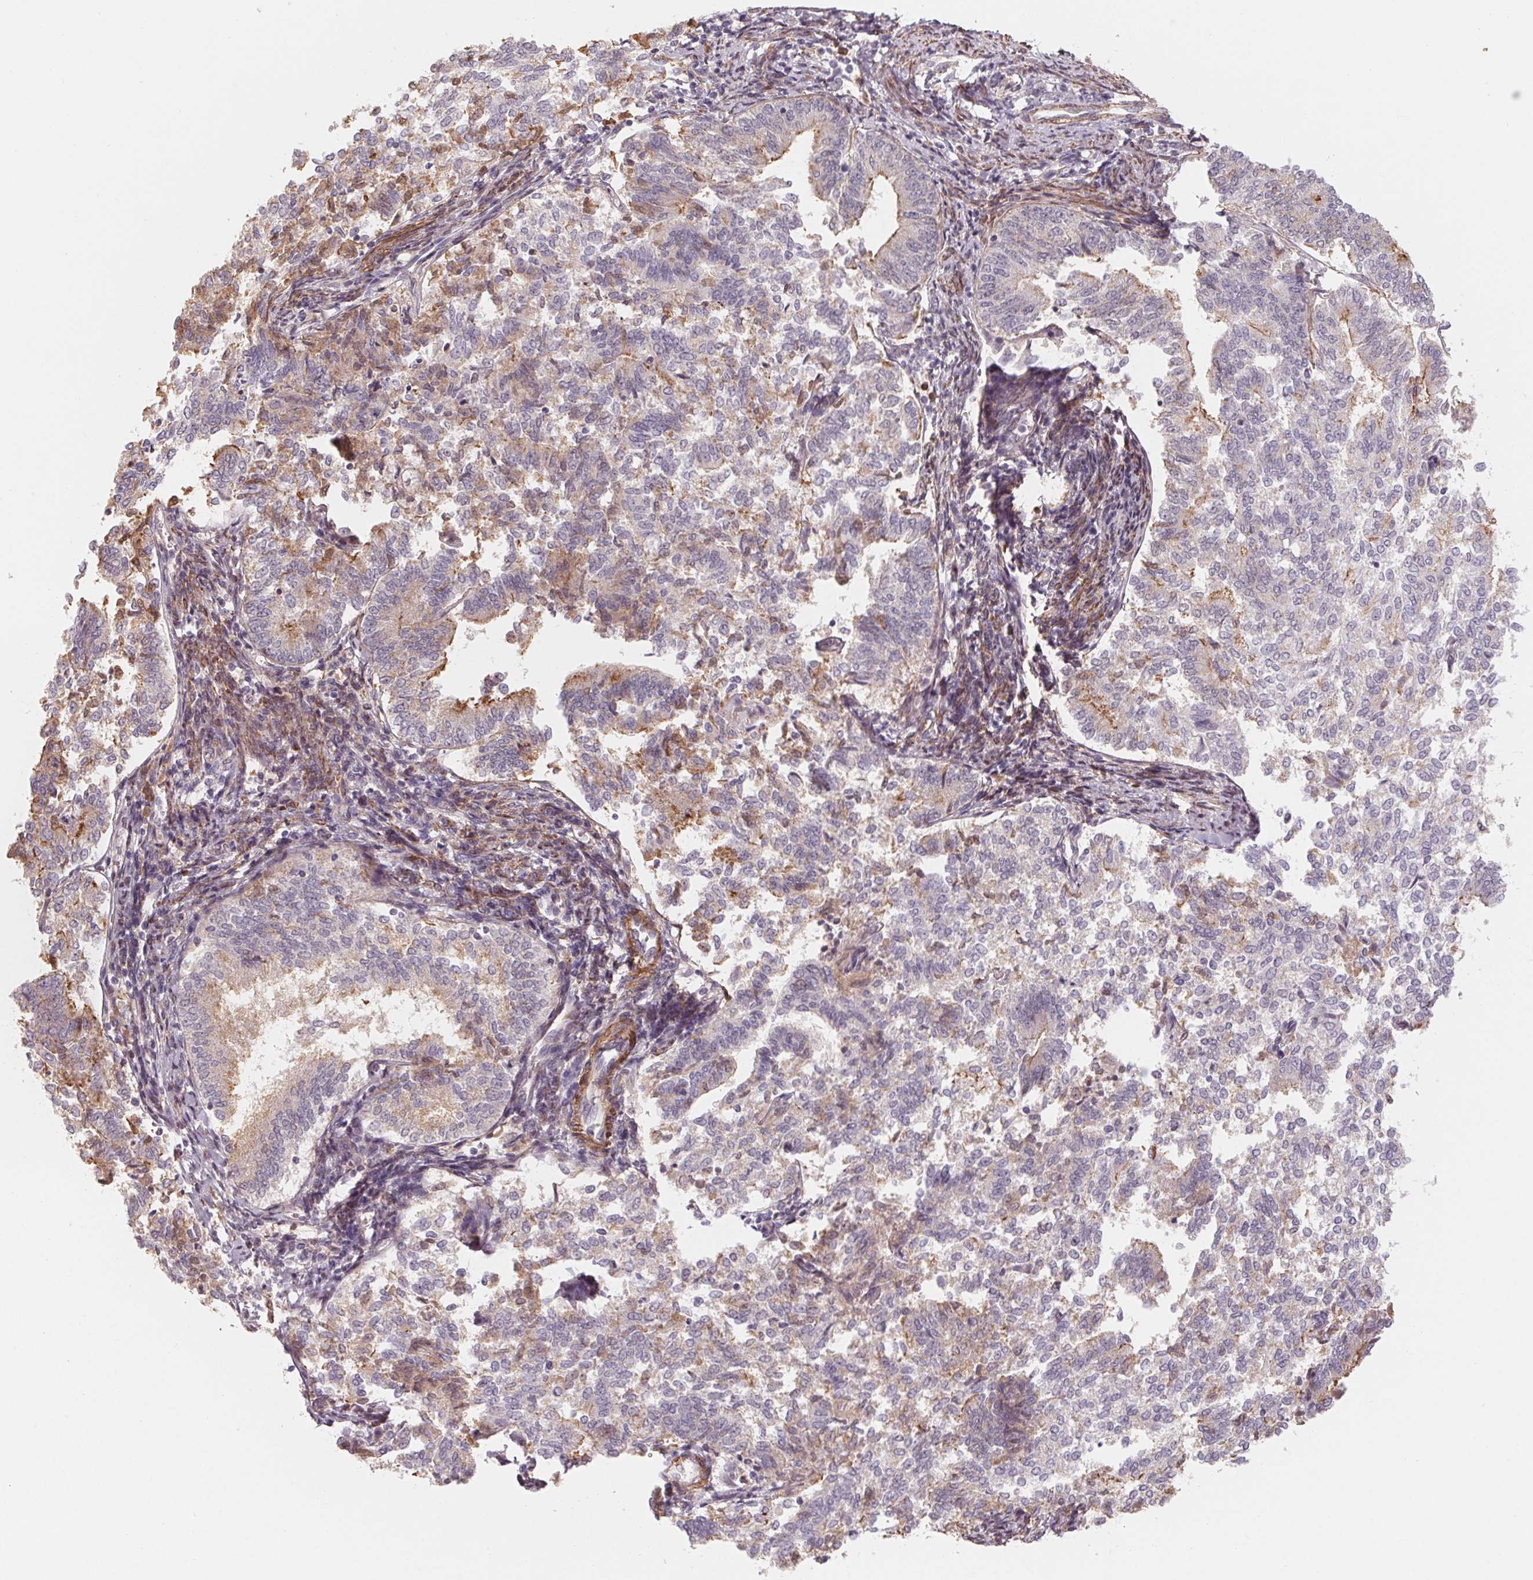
{"staining": {"intensity": "moderate", "quantity": "<25%", "location": "cytoplasmic/membranous"}, "tissue": "endometrial cancer", "cell_type": "Tumor cells", "image_type": "cancer", "snomed": [{"axis": "morphology", "description": "Adenocarcinoma, NOS"}, {"axis": "topography", "description": "Endometrium"}], "caption": "Immunohistochemical staining of endometrial adenocarcinoma demonstrates low levels of moderate cytoplasmic/membranous expression in about <25% of tumor cells.", "gene": "CCDC112", "patient": {"sex": "female", "age": 65}}